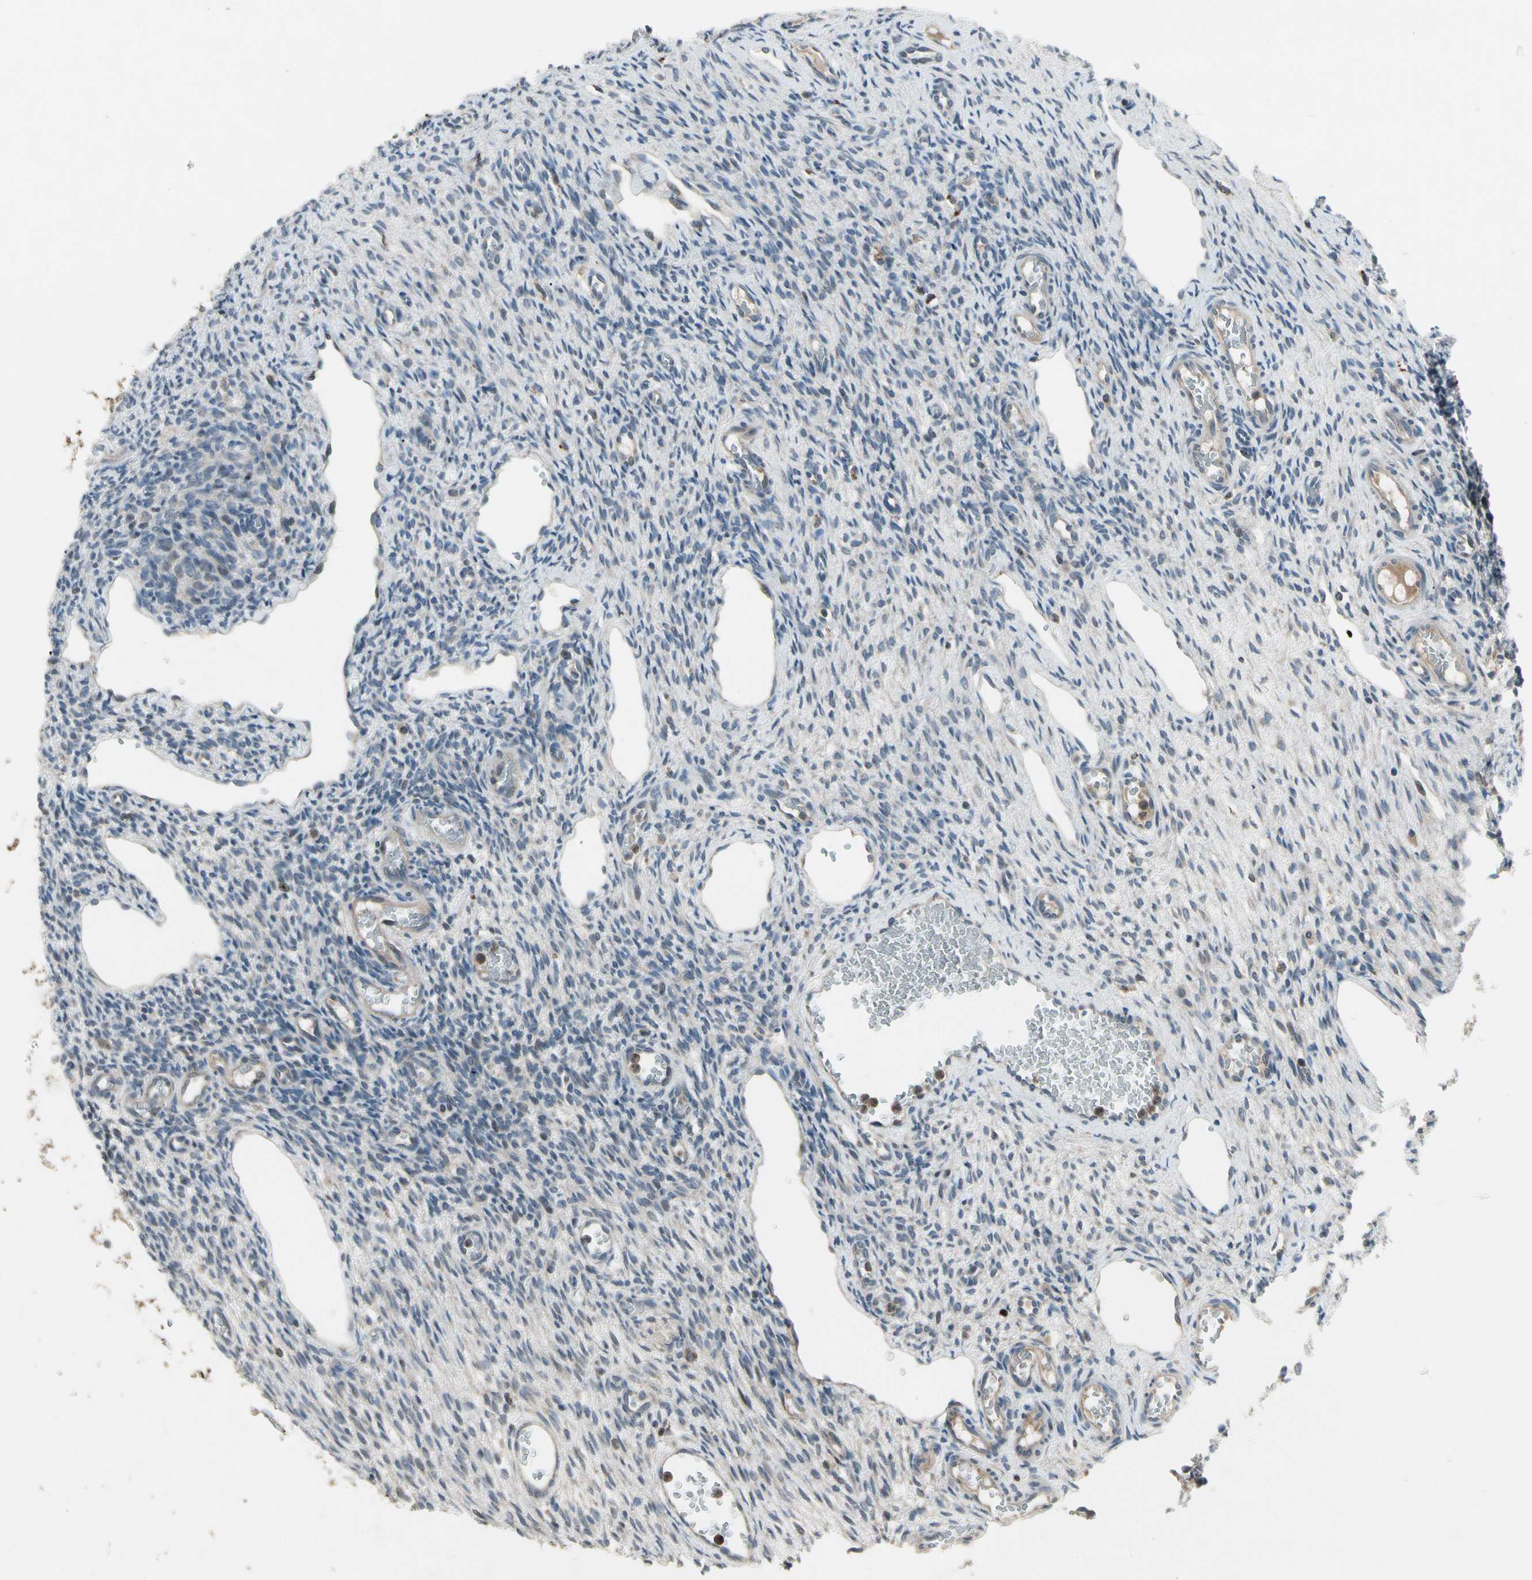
{"staining": {"intensity": "weak", "quantity": "<25%", "location": "cytoplasmic/membranous"}, "tissue": "ovary", "cell_type": "Ovarian stroma cells", "image_type": "normal", "snomed": [{"axis": "morphology", "description": "Normal tissue, NOS"}, {"axis": "topography", "description": "Ovary"}], "caption": "An immunohistochemistry histopathology image of normal ovary is shown. There is no staining in ovarian stroma cells of ovary.", "gene": "NMI", "patient": {"sex": "female", "age": 33}}